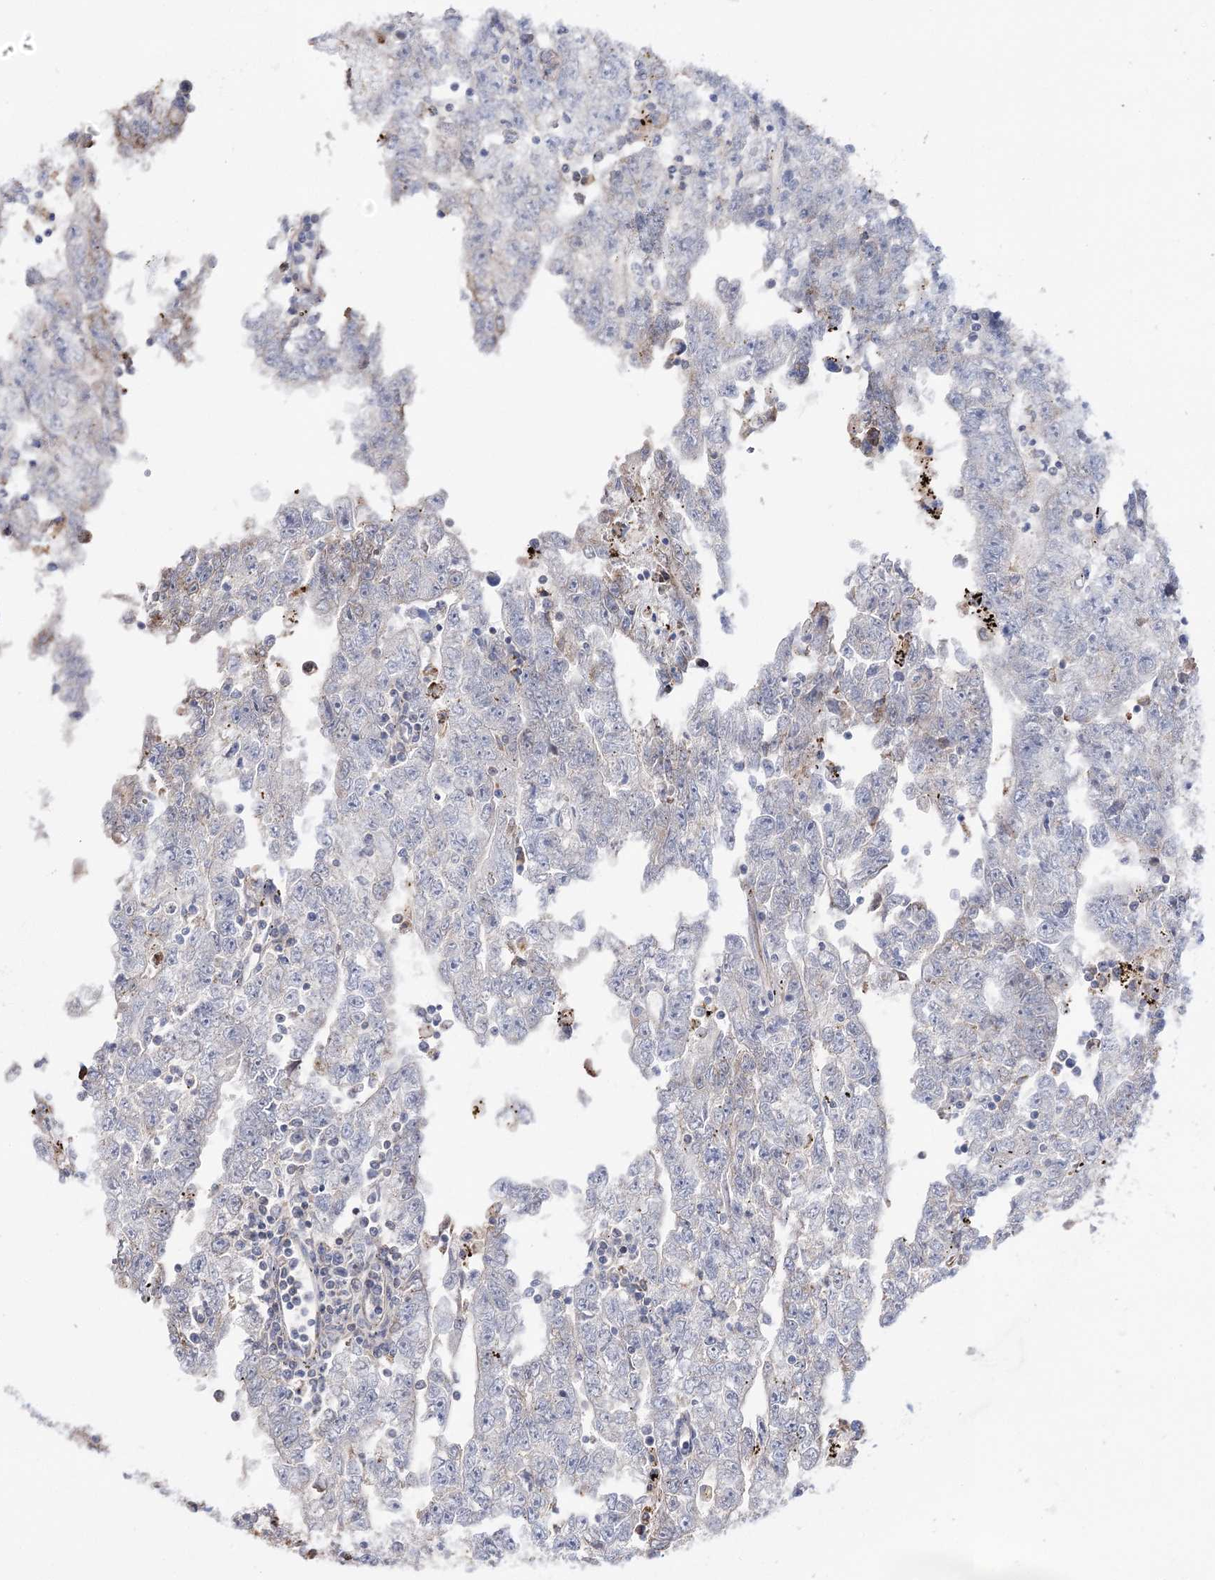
{"staining": {"intensity": "negative", "quantity": "none", "location": "none"}, "tissue": "testis cancer", "cell_type": "Tumor cells", "image_type": "cancer", "snomed": [{"axis": "morphology", "description": "Carcinoma, Embryonal, NOS"}, {"axis": "topography", "description": "Testis"}], "caption": "An immunohistochemistry (IHC) image of testis cancer (embryonal carcinoma) is shown. There is no staining in tumor cells of testis cancer (embryonal carcinoma).", "gene": "PTER", "patient": {"sex": "male", "age": 25}}